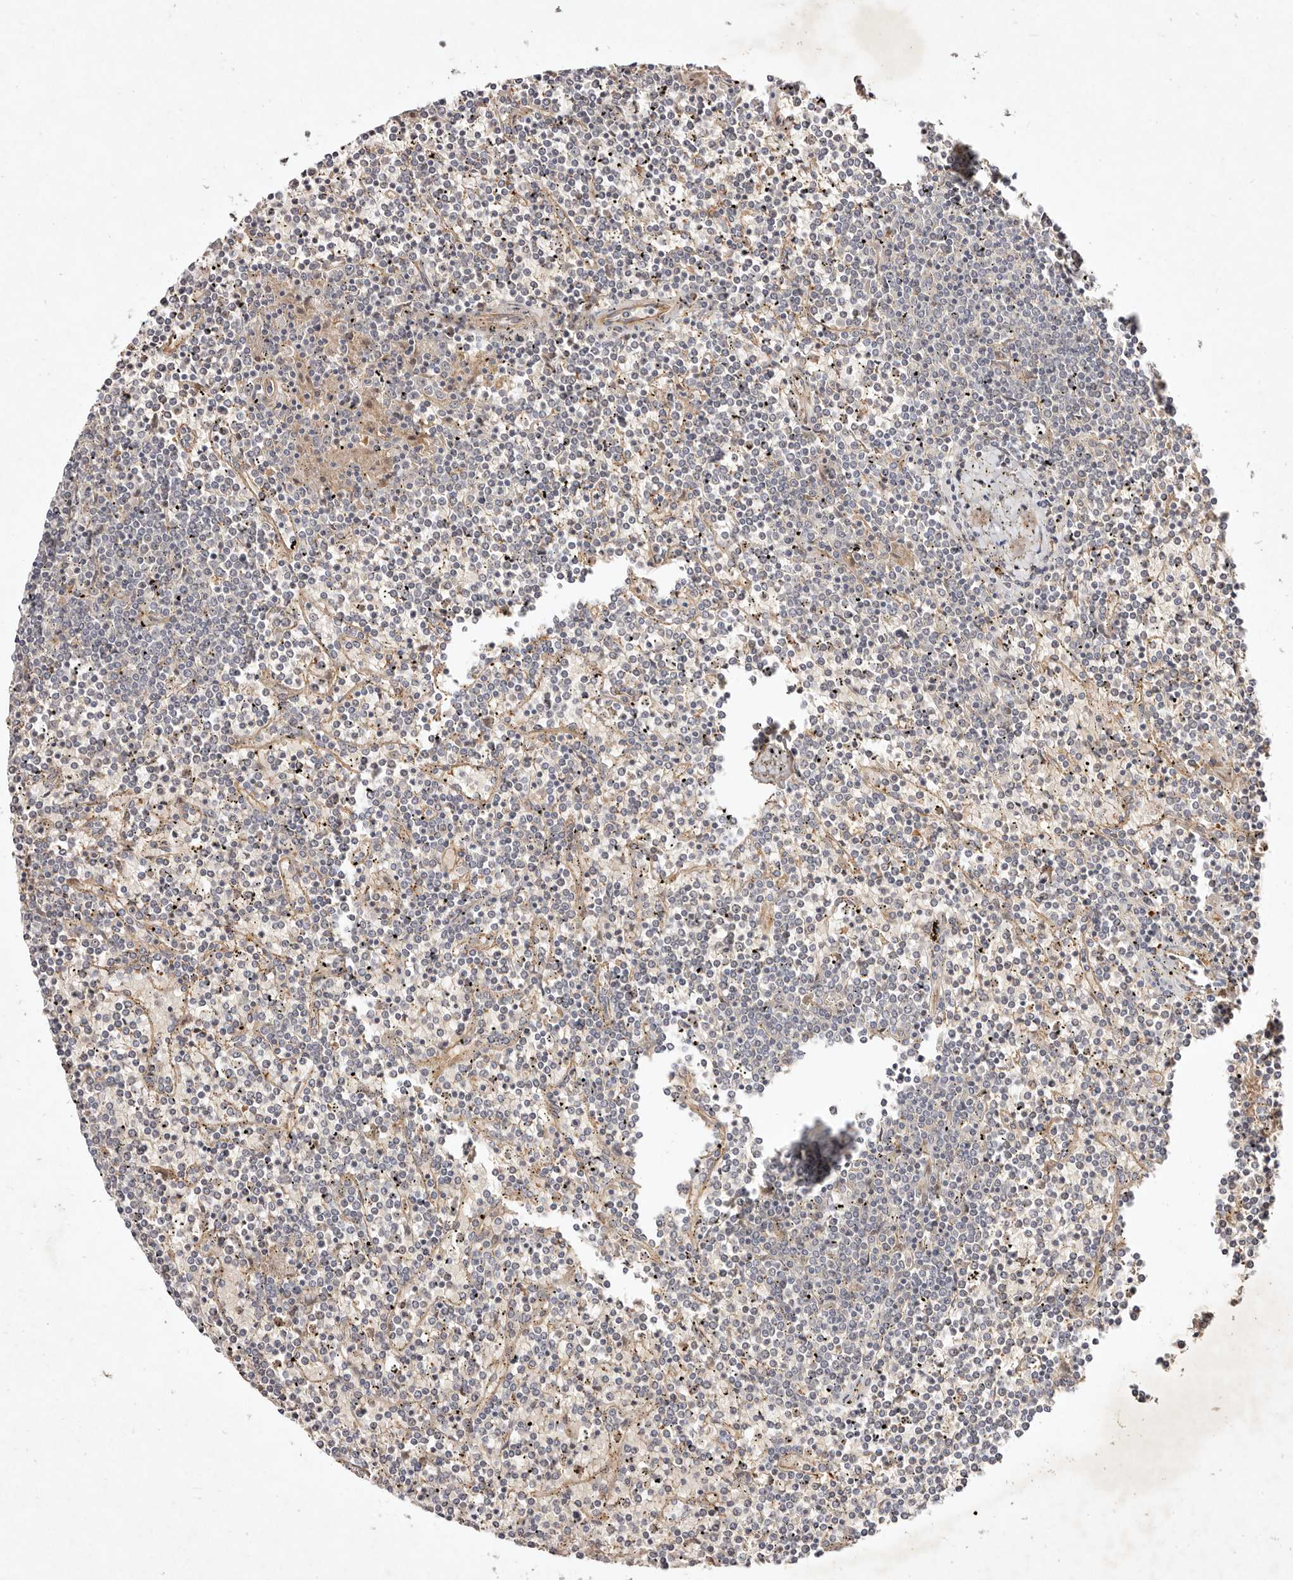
{"staining": {"intensity": "negative", "quantity": "none", "location": "none"}, "tissue": "lymphoma", "cell_type": "Tumor cells", "image_type": "cancer", "snomed": [{"axis": "morphology", "description": "Malignant lymphoma, non-Hodgkin's type, Low grade"}, {"axis": "topography", "description": "Spleen"}], "caption": "DAB (3,3'-diaminobenzidine) immunohistochemical staining of malignant lymphoma, non-Hodgkin's type (low-grade) exhibits no significant positivity in tumor cells.", "gene": "MTMR11", "patient": {"sex": "female", "age": 19}}